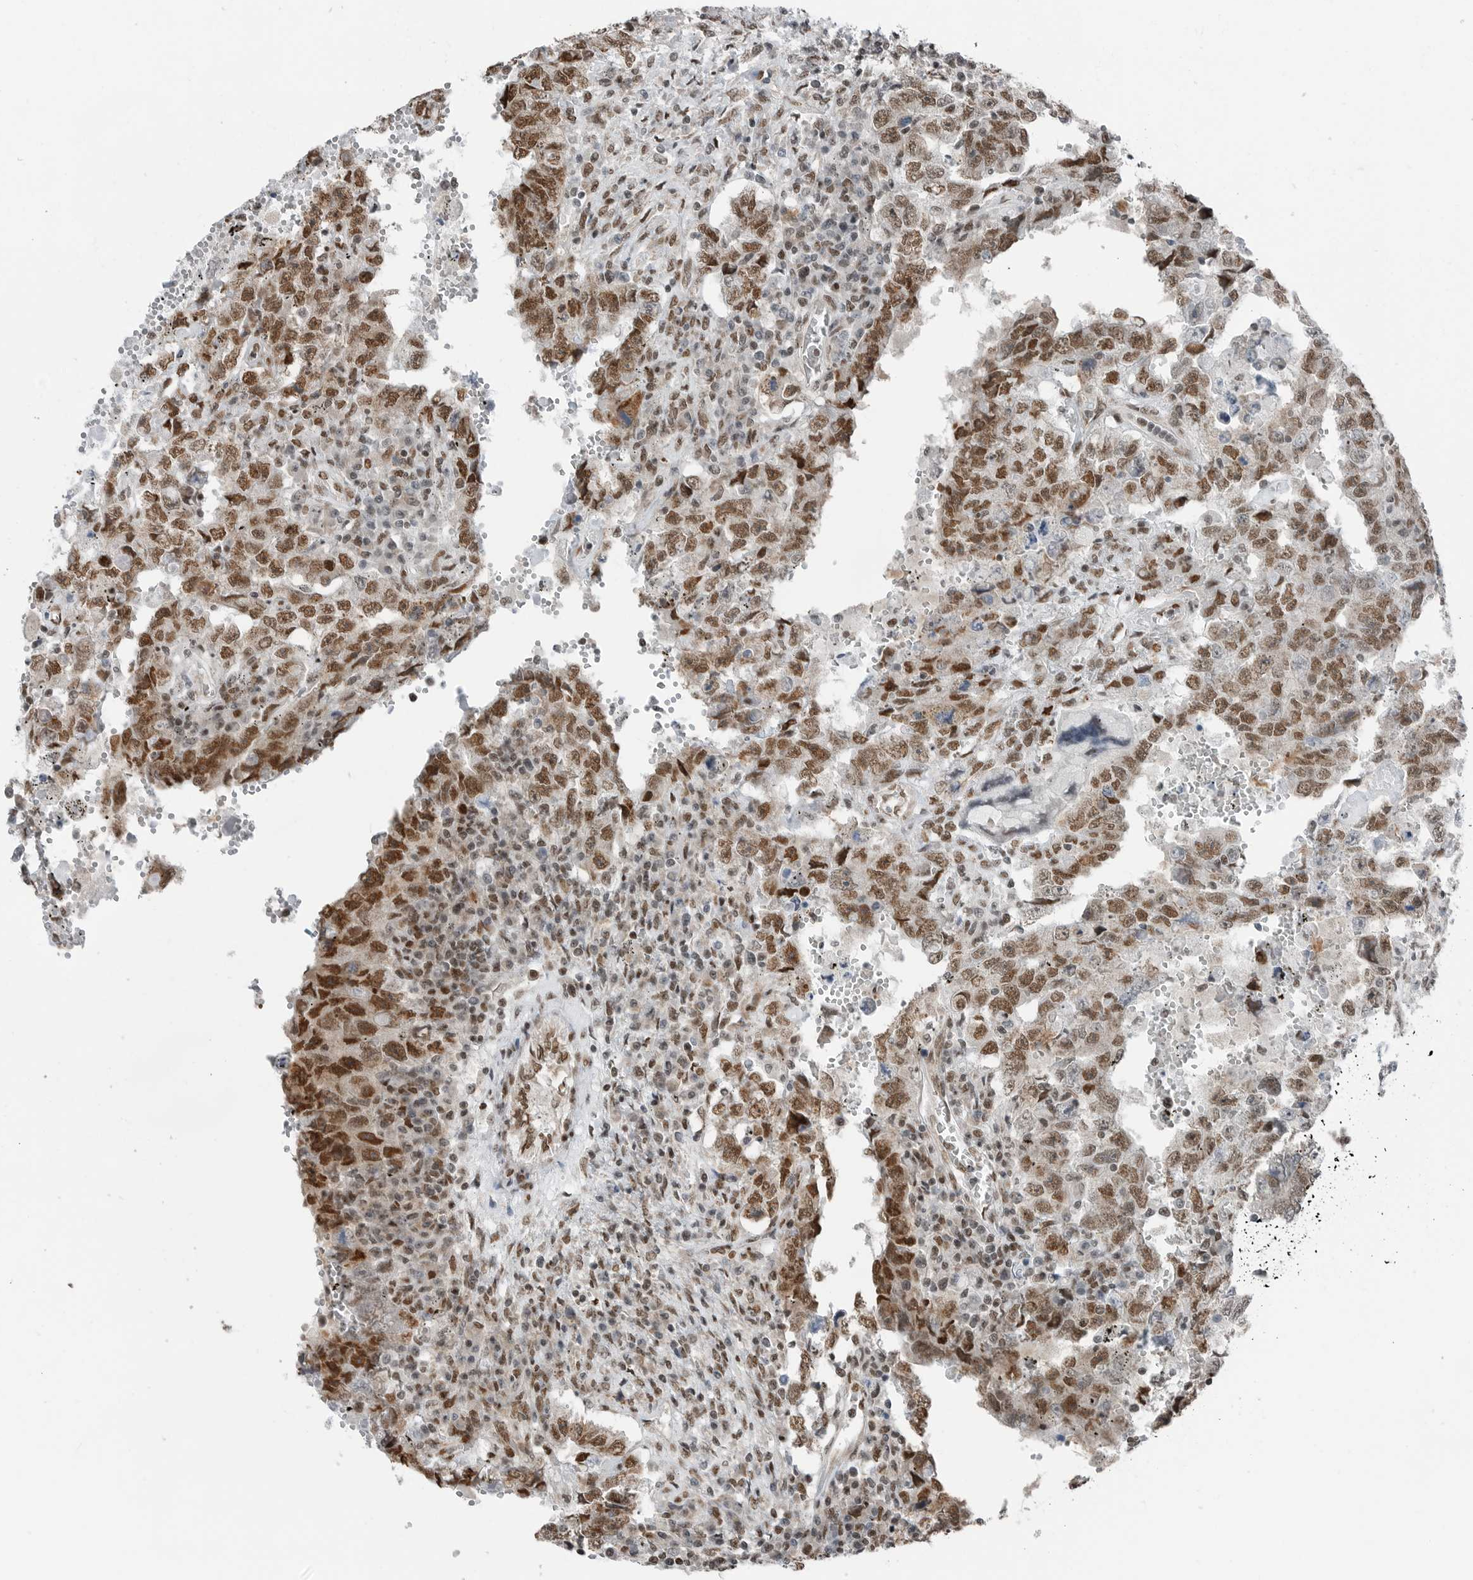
{"staining": {"intensity": "moderate", "quantity": ">75%", "location": "nuclear"}, "tissue": "testis cancer", "cell_type": "Tumor cells", "image_type": "cancer", "snomed": [{"axis": "morphology", "description": "Carcinoma, Embryonal, NOS"}, {"axis": "topography", "description": "Testis"}], "caption": "An IHC photomicrograph of tumor tissue is shown. Protein staining in brown labels moderate nuclear positivity in testis cancer within tumor cells.", "gene": "BLZF1", "patient": {"sex": "male", "age": 26}}